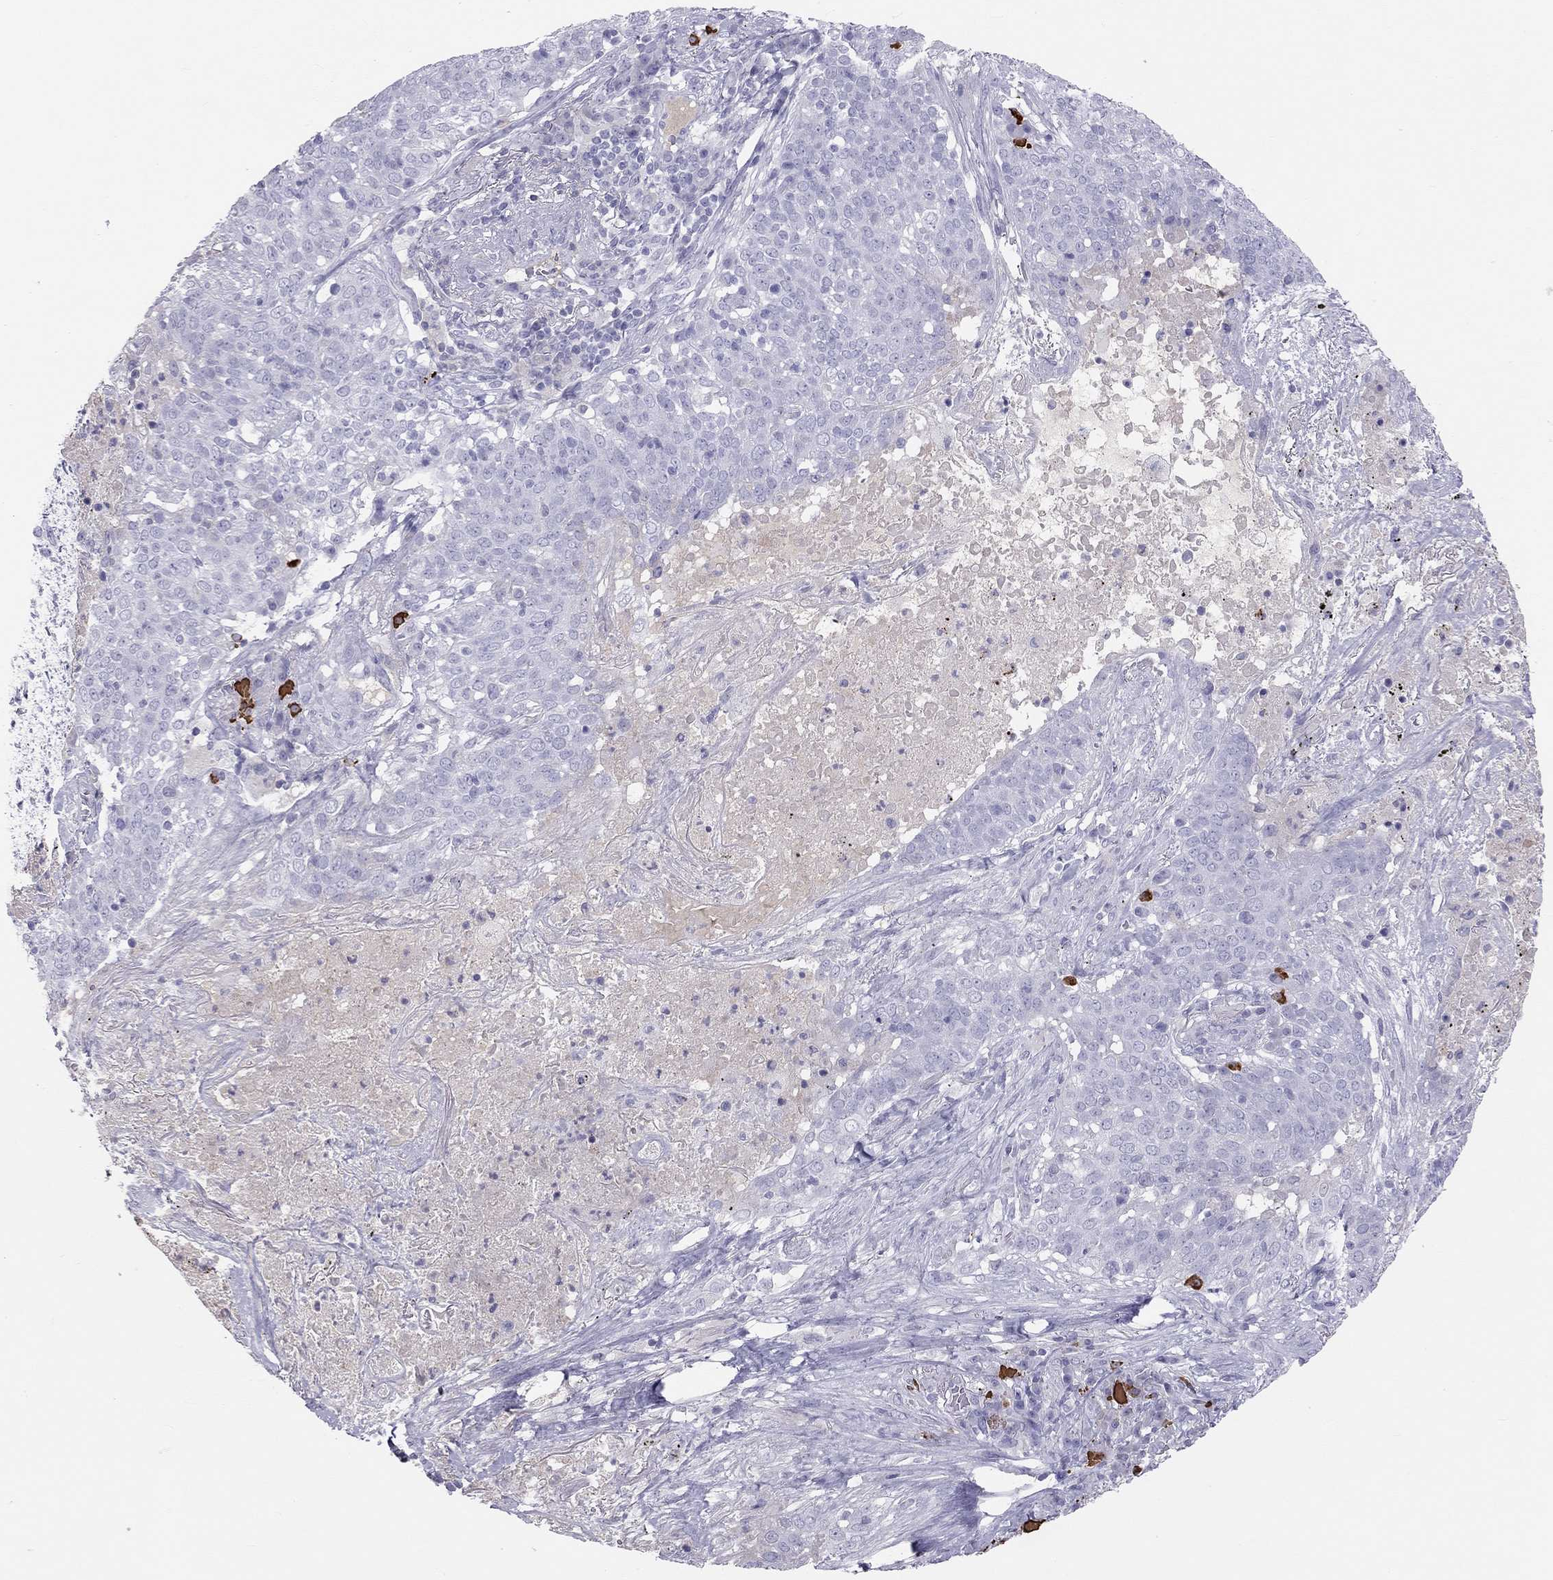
{"staining": {"intensity": "negative", "quantity": "none", "location": "none"}, "tissue": "lung cancer", "cell_type": "Tumor cells", "image_type": "cancer", "snomed": [{"axis": "morphology", "description": "Squamous cell carcinoma, NOS"}, {"axis": "topography", "description": "Lung"}], "caption": "Immunohistochemistry (IHC) of lung cancer (squamous cell carcinoma) demonstrates no positivity in tumor cells.", "gene": "KLRG1", "patient": {"sex": "male", "age": 82}}